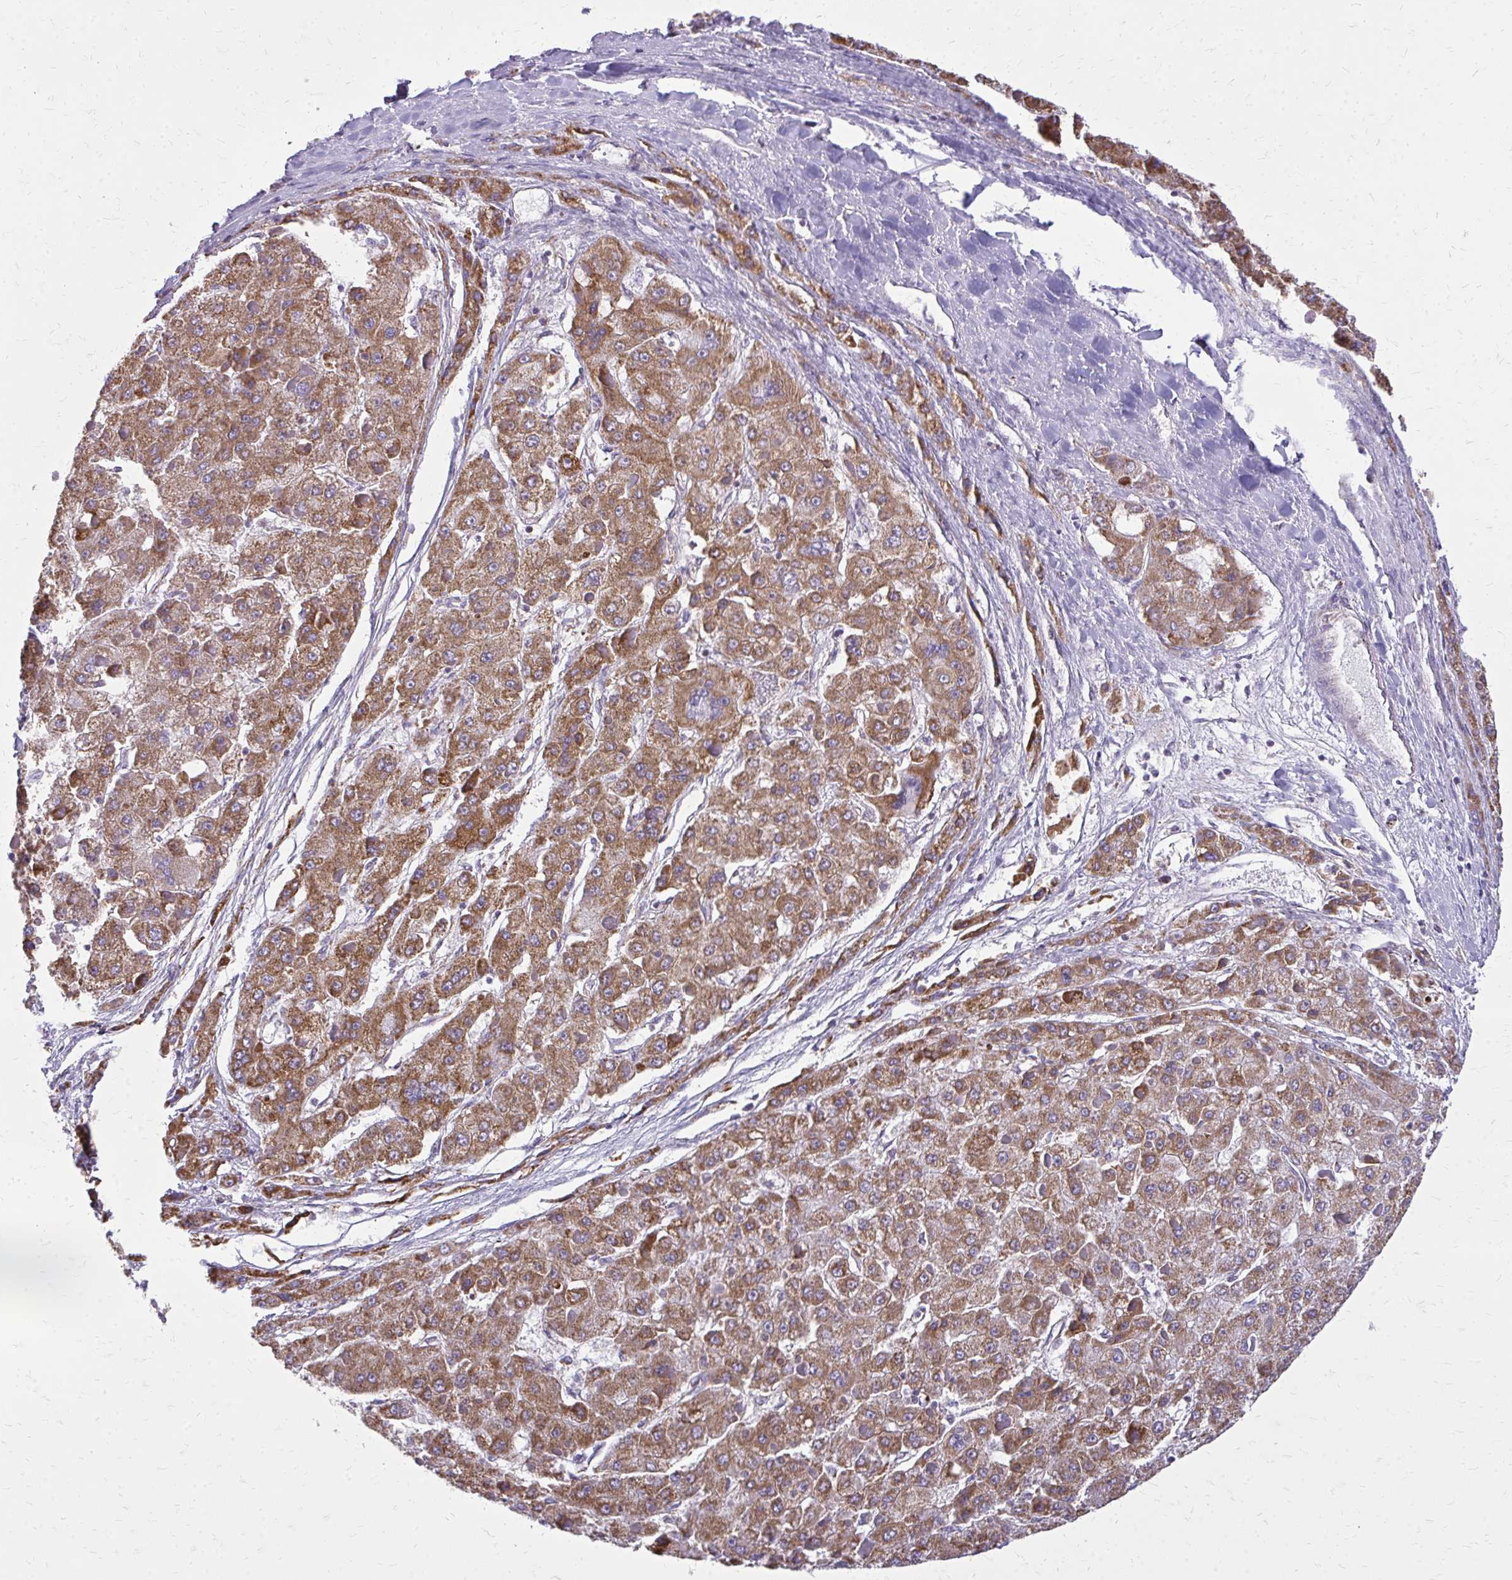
{"staining": {"intensity": "moderate", "quantity": ">75%", "location": "cytoplasmic/membranous"}, "tissue": "liver cancer", "cell_type": "Tumor cells", "image_type": "cancer", "snomed": [{"axis": "morphology", "description": "Carcinoma, Hepatocellular, NOS"}, {"axis": "topography", "description": "Liver"}], "caption": "There is medium levels of moderate cytoplasmic/membranous staining in tumor cells of liver hepatocellular carcinoma, as demonstrated by immunohistochemical staining (brown color).", "gene": "IFIT1", "patient": {"sex": "female", "age": 73}}